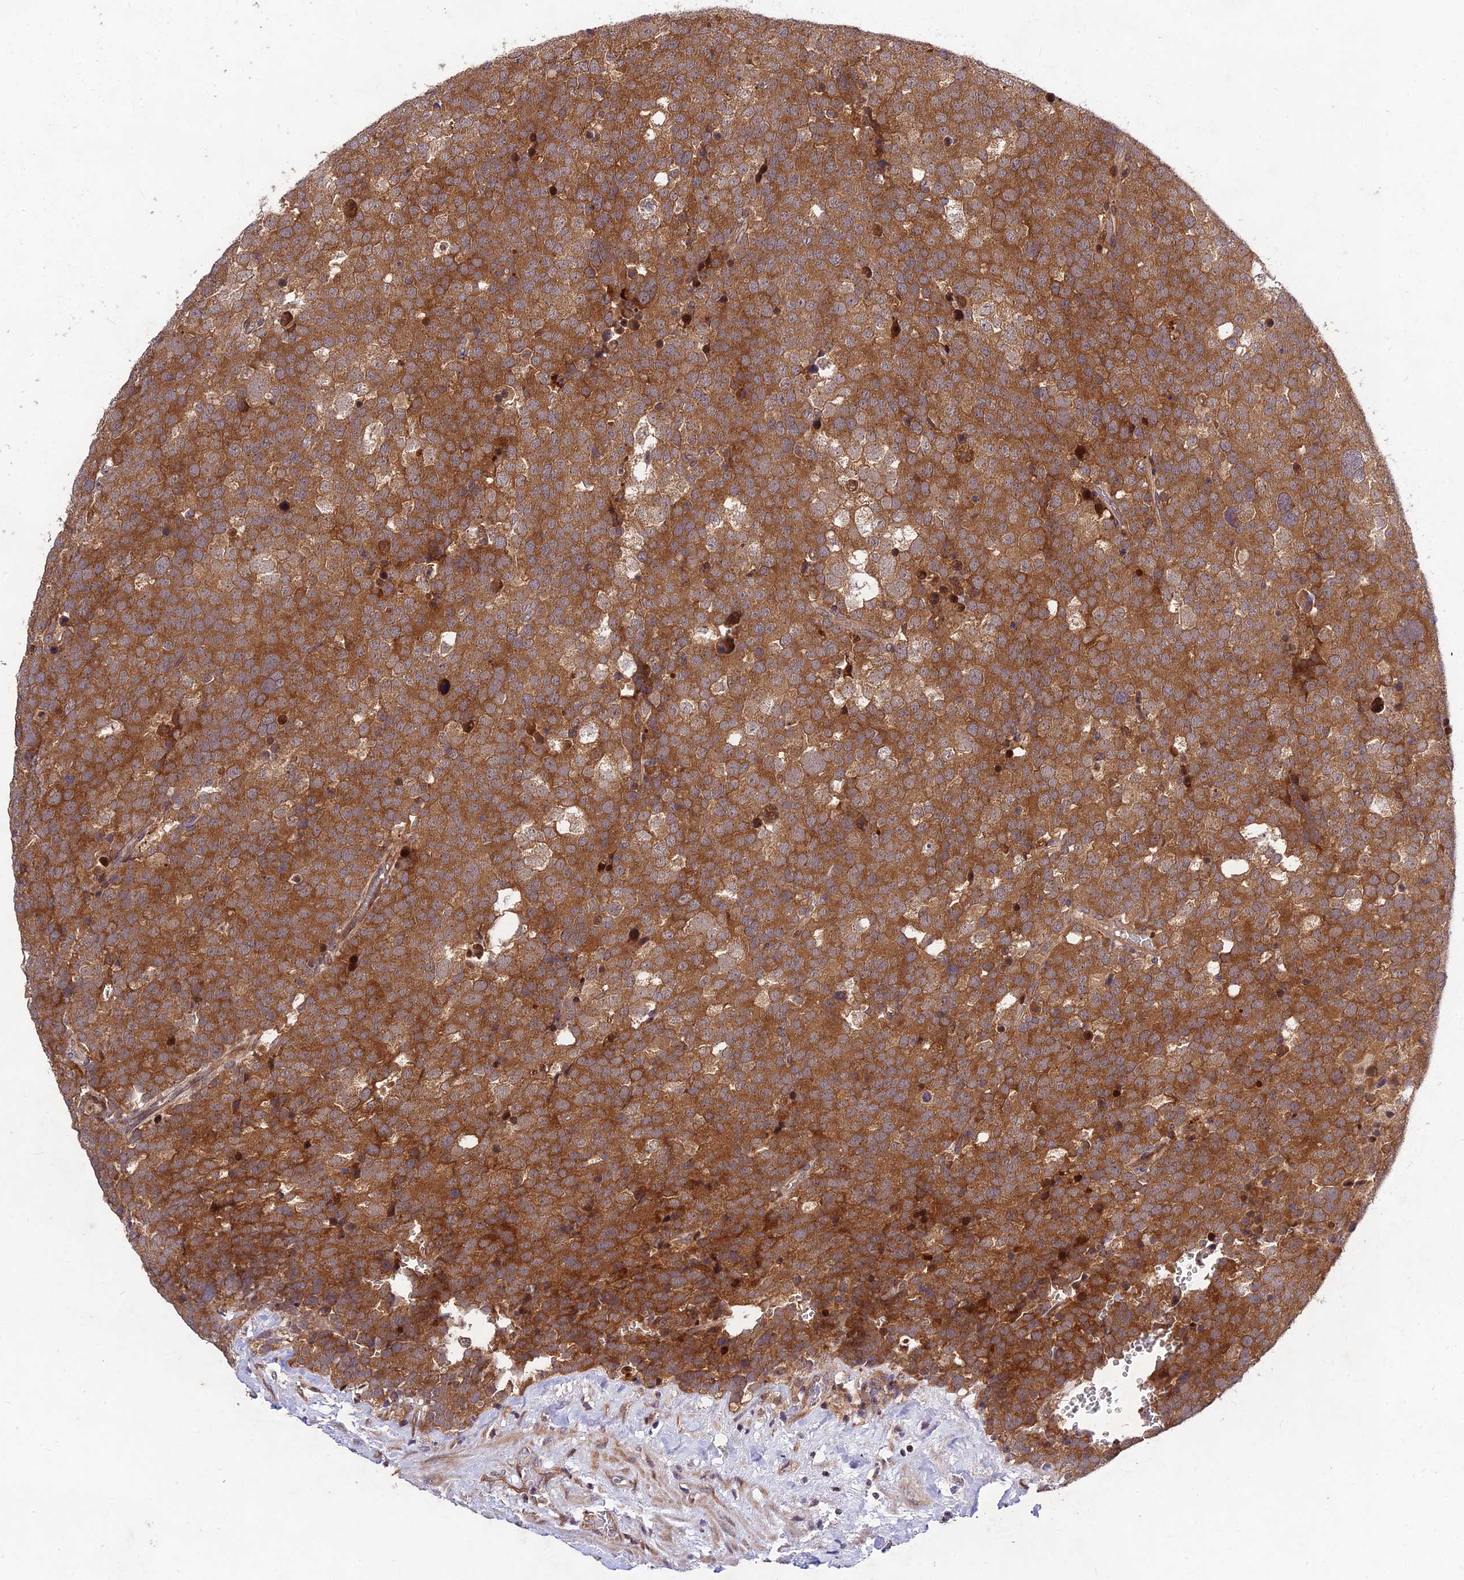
{"staining": {"intensity": "strong", "quantity": ">75%", "location": "cytoplasmic/membranous"}, "tissue": "testis cancer", "cell_type": "Tumor cells", "image_type": "cancer", "snomed": [{"axis": "morphology", "description": "Seminoma, NOS"}, {"axis": "topography", "description": "Testis"}], "caption": "Strong cytoplasmic/membranous expression is seen in about >75% of tumor cells in testis seminoma.", "gene": "MKKS", "patient": {"sex": "male", "age": 71}}